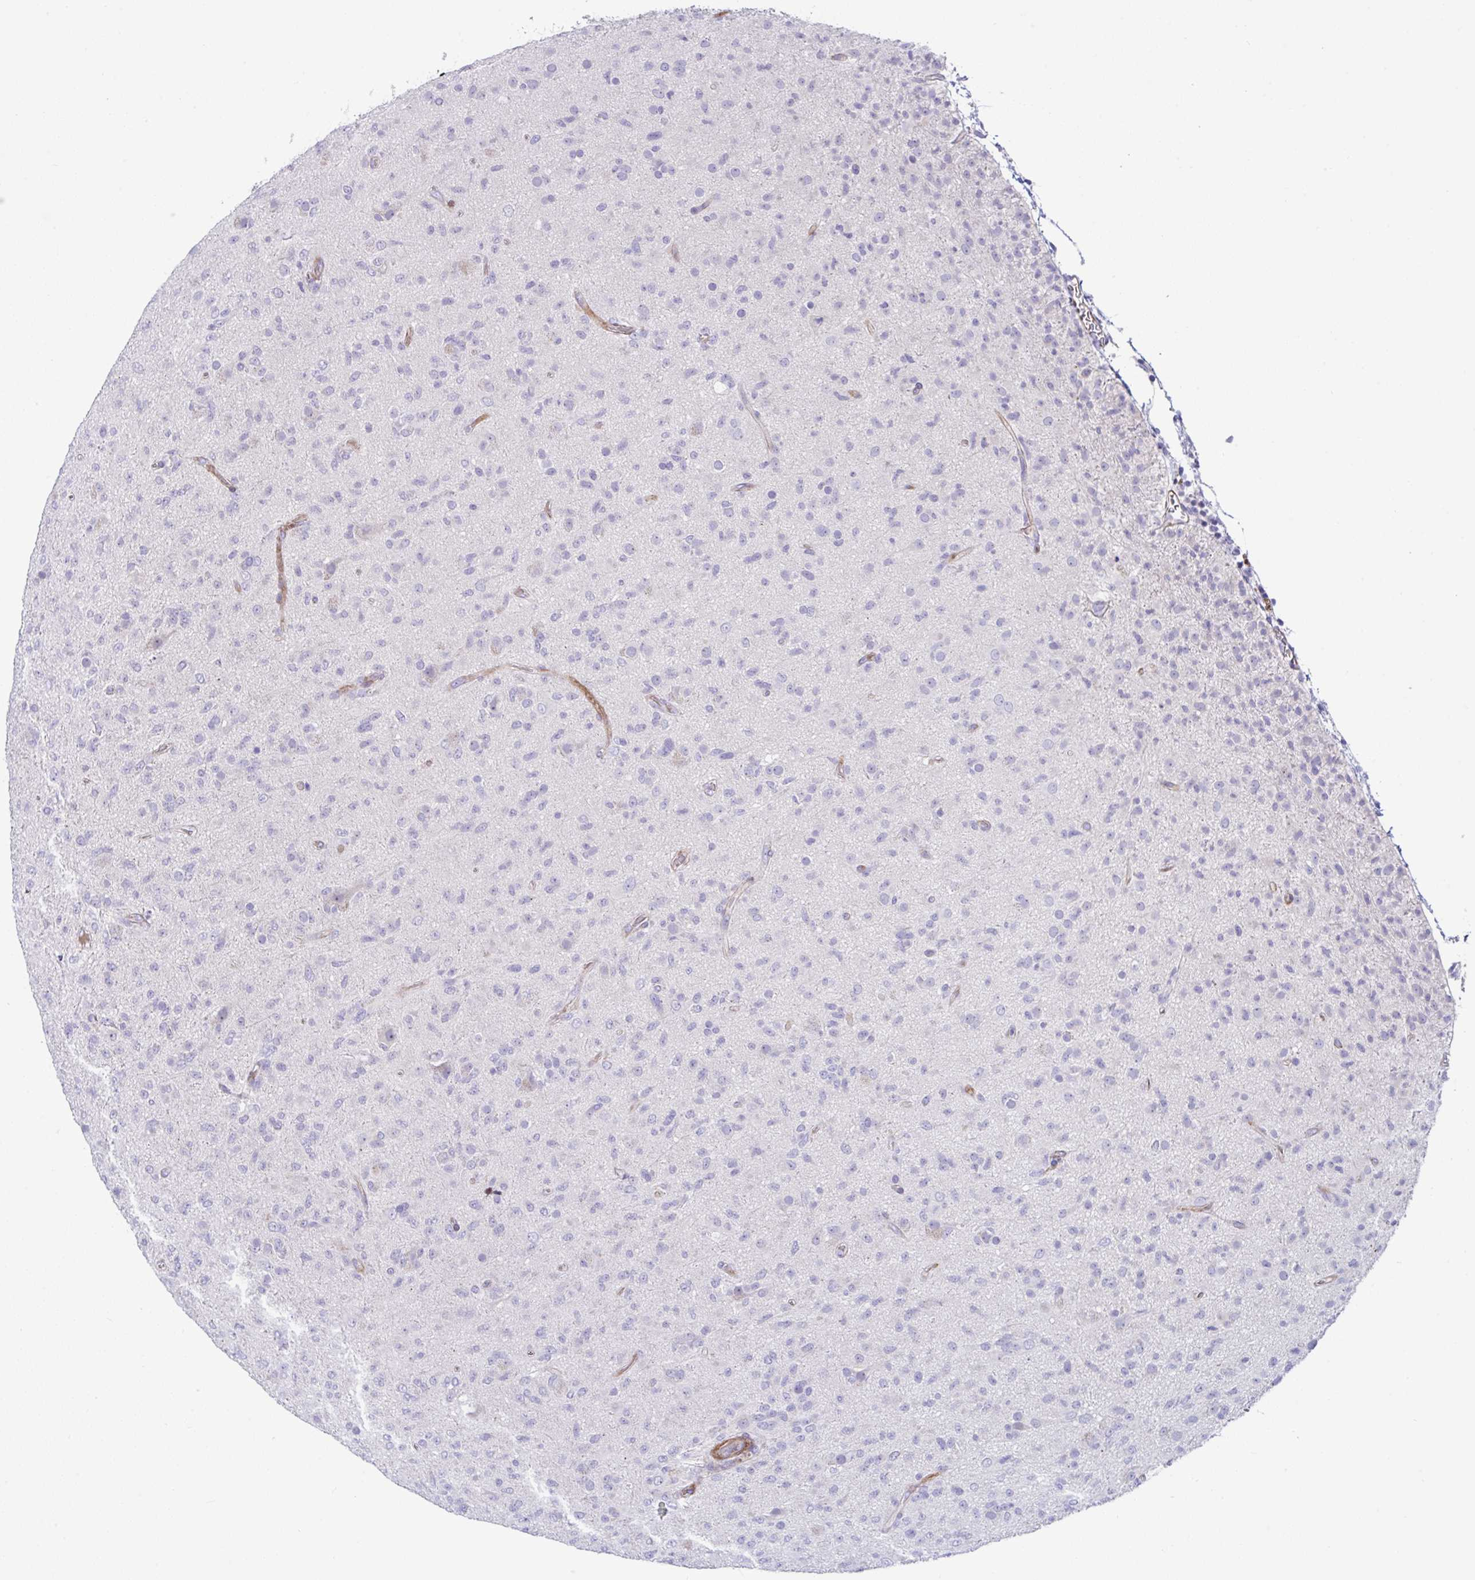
{"staining": {"intensity": "negative", "quantity": "none", "location": "none"}, "tissue": "glioma", "cell_type": "Tumor cells", "image_type": "cancer", "snomed": [{"axis": "morphology", "description": "Glioma, malignant, Low grade"}, {"axis": "topography", "description": "Brain"}], "caption": "An image of malignant glioma (low-grade) stained for a protein shows no brown staining in tumor cells.", "gene": "ZNF713", "patient": {"sex": "male", "age": 65}}